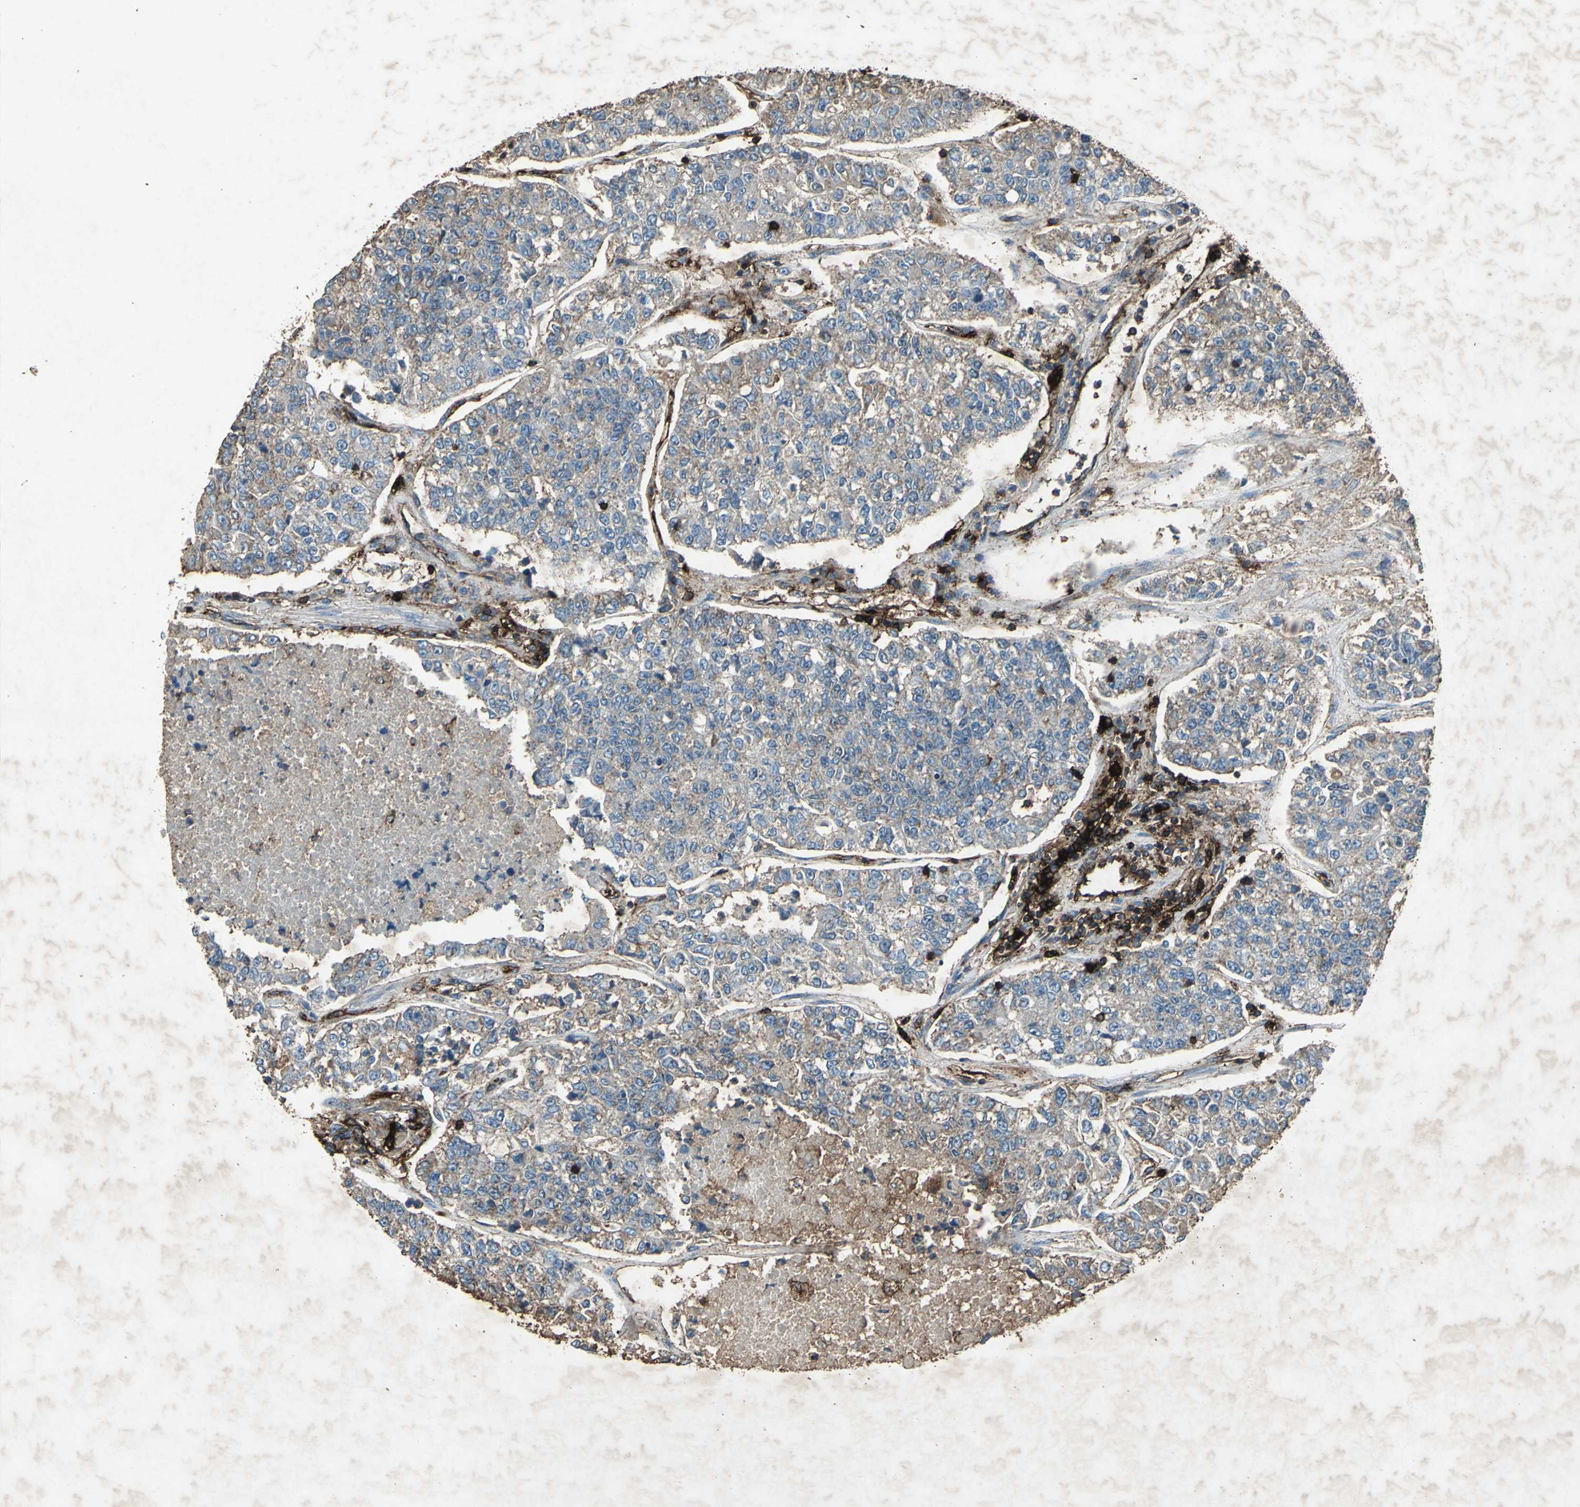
{"staining": {"intensity": "weak", "quantity": ">75%", "location": "cytoplasmic/membranous"}, "tissue": "lung cancer", "cell_type": "Tumor cells", "image_type": "cancer", "snomed": [{"axis": "morphology", "description": "Adenocarcinoma, NOS"}, {"axis": "topography", "description": "Lung"}], "caption": "Adenocarcinoma (lung) stained with DAB (3,3'-diaminobenzidine) IHC reveals low levels of weak cytoplasmic/membranous staining in approximately >75% of tumor cells.", "gene": "CCR6", "patient": {"sex": "male", "age": 49}}